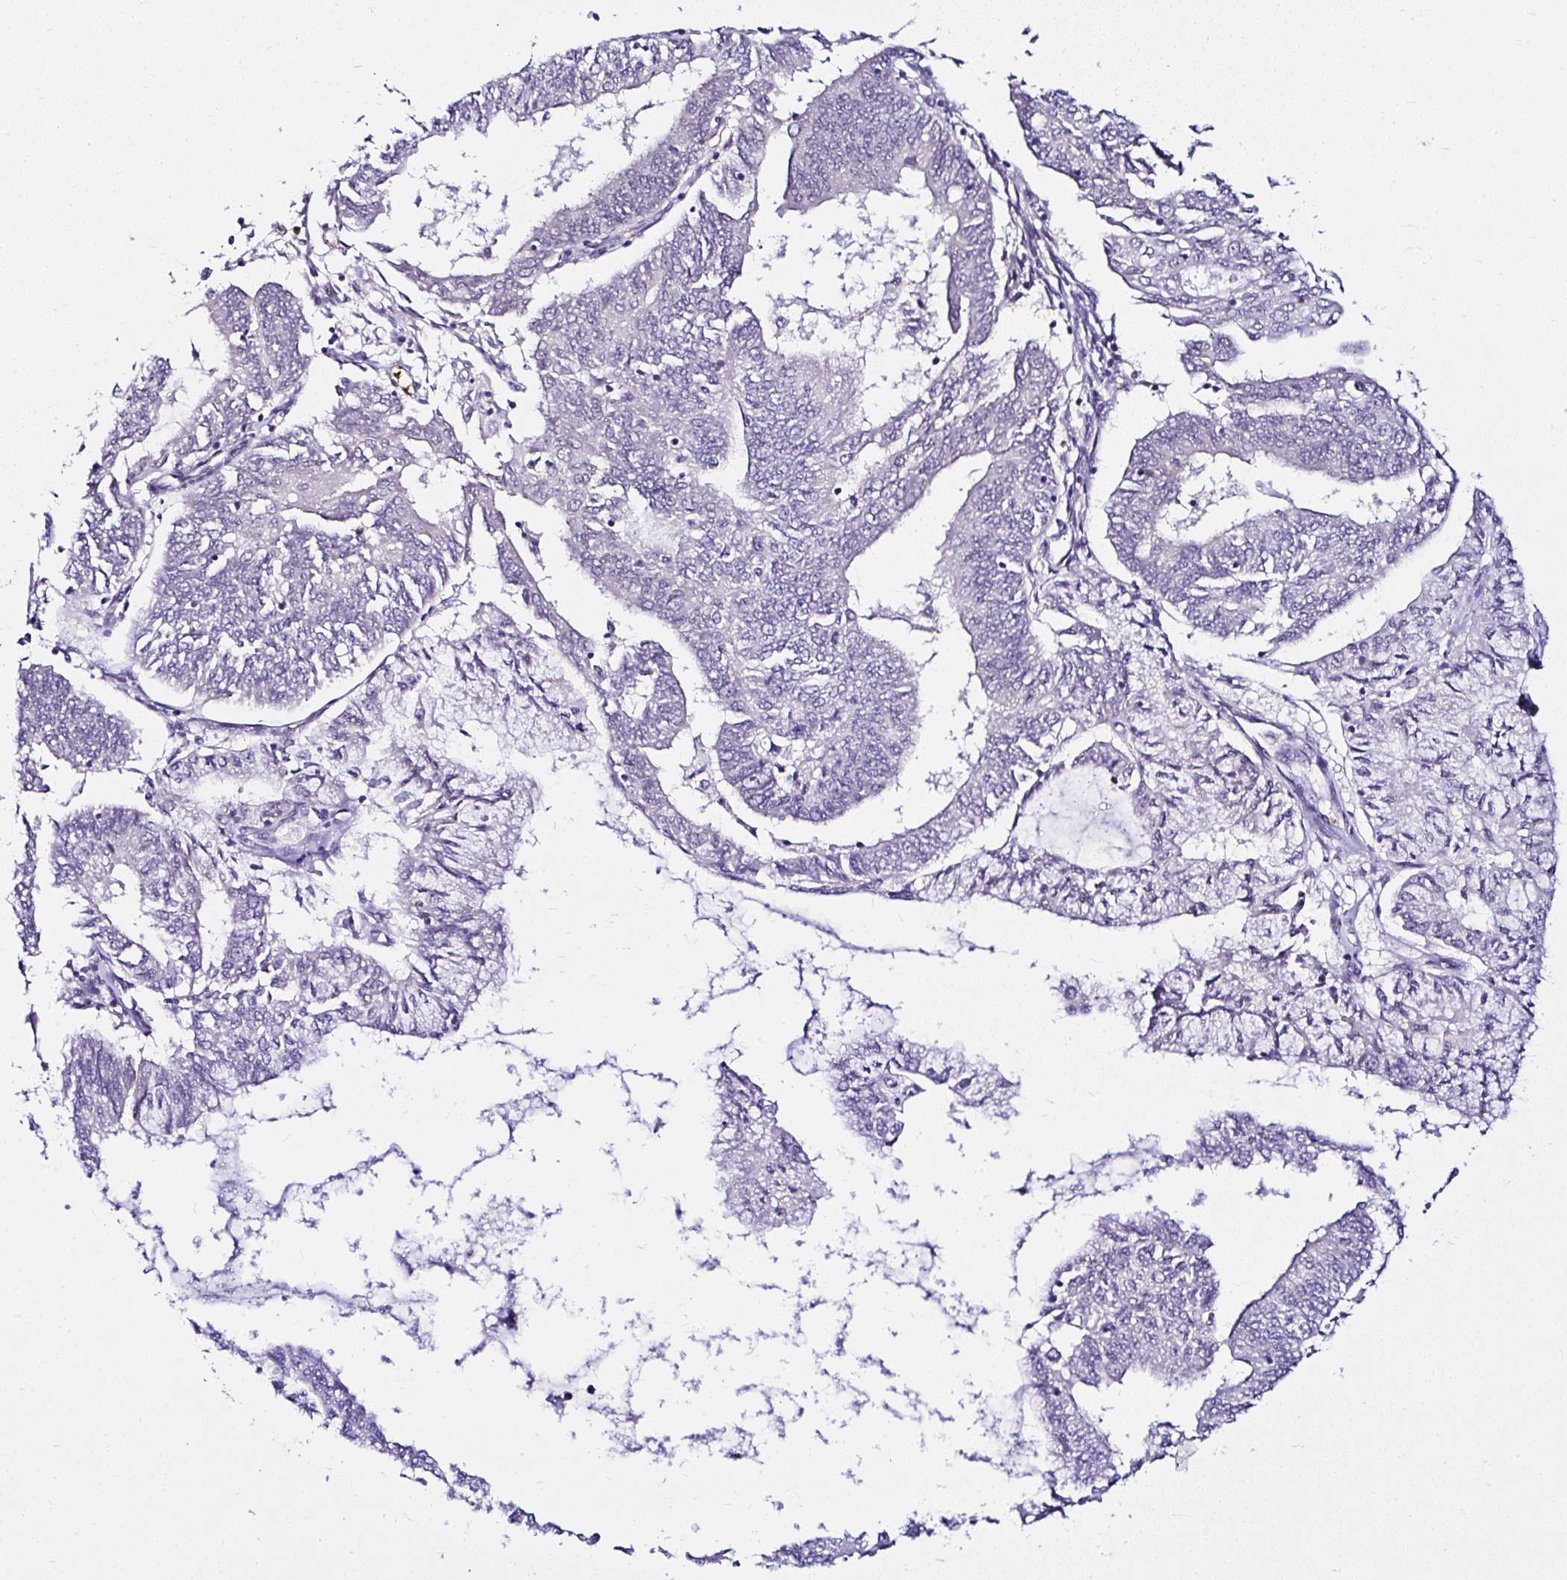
{"staining": {"intensity": "negative", "quantity": "none", "location": "none"}, "tissue": "endometrial cancer", "cell_type": "Tumor cells", "image_type": "cancer", "snomed": [{"axis": "morphology", "description": "Adenocarcinoma, NOS"}, {"axis": "topography", "description": "Endometrium"}], "caption": "Micrograph shows no significant protein expression in tumor cells of endometrial adenocarcinoma.", "gene": "DEPDC5", "patient": {"sex": "female", "age": 61}}